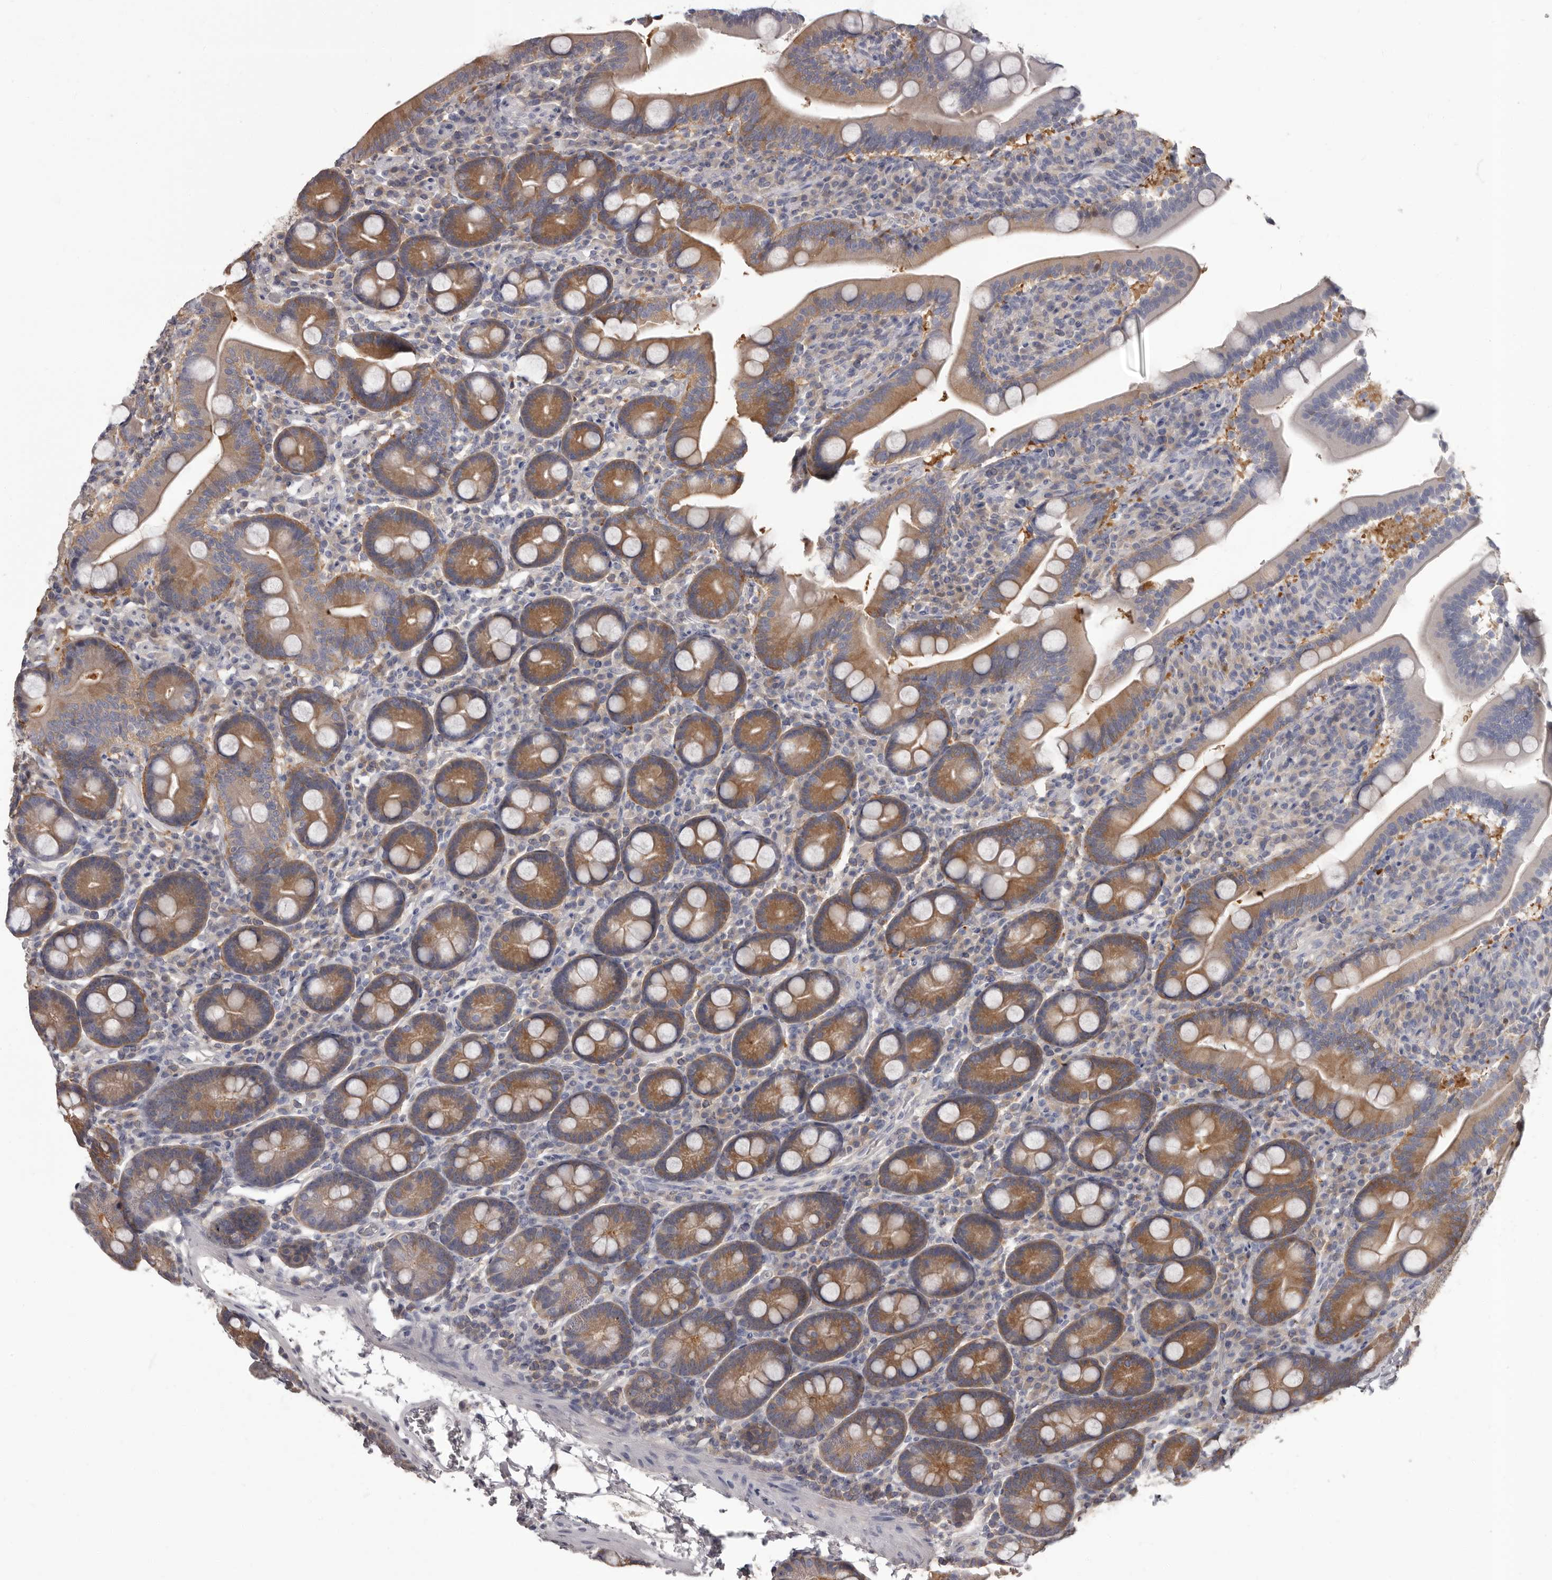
{"staining": {"intensity": "moderate", "quantity": ">75%", "location": "cytoplasmic/membranous"}, "tissue": "duodenum", "cell_type": "Glandular cells", "image_type": "normal", "snomed": [{"axis": "morphology", "description": "Normal tissue, NOS"}, {"axis": "topography", "description": "Duodenum"}], "caption": "Duodenum was stained to show a protein in brown. There is medium levels of moderate cytoplasmic/membranous expression in about >75% of glandular cells. Nuclei are stained in blue.", "gene": "APEH", "patient": {"sex": "male", "age": 35}}